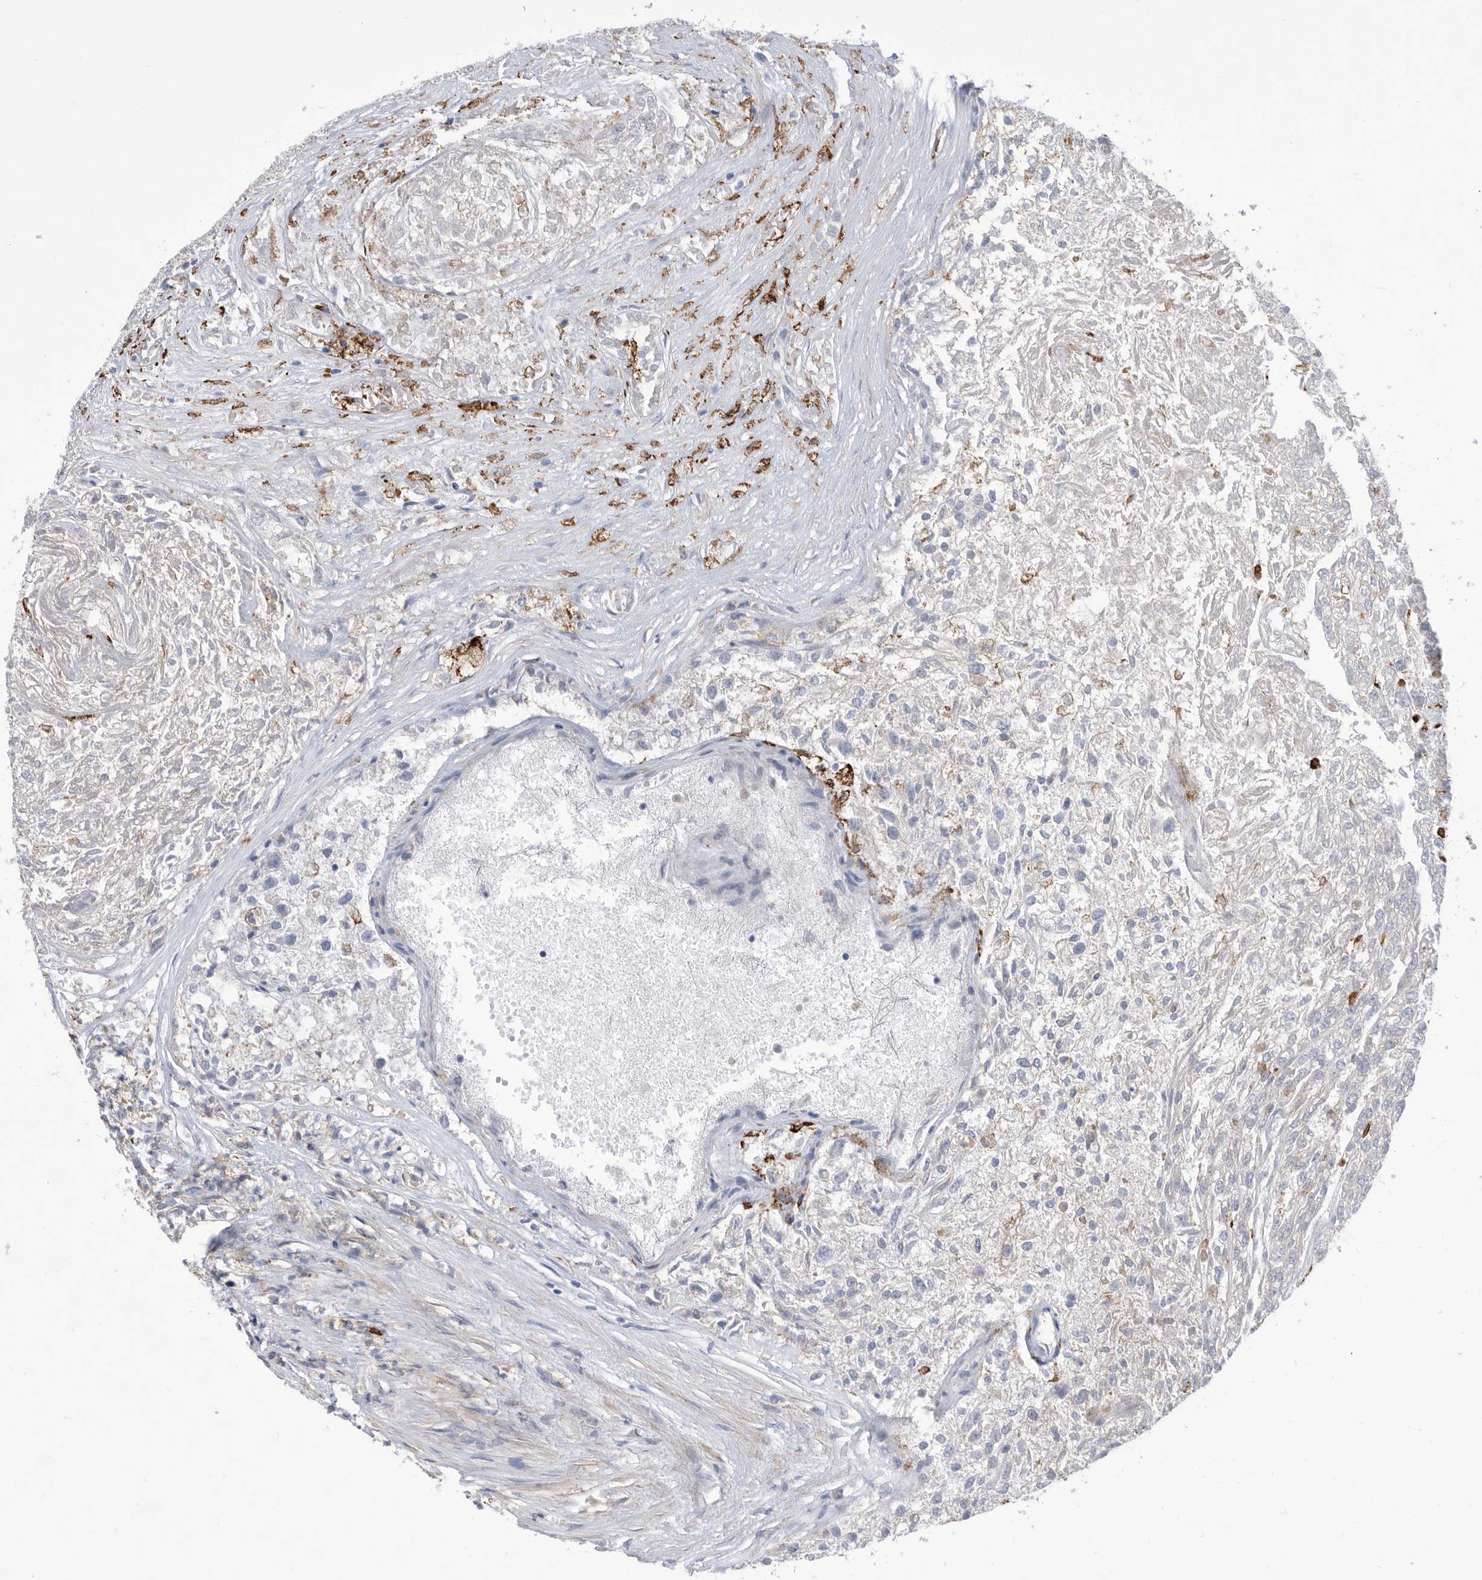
{"staining": {"intensity": "negative", "quantity": "none", "location": "none"}, "tissue": "renal cancer", "cell_type": "Tumor cells", "image_type": "cancer", "snomed": [{"axis": "morphology", "description": "Adenocarcinoma, NOS"}, {"axis": "topography", "description": "Kidney"}], "caption": "The IHC image has no significant expression in tumor cells of renal cancer tissue.", "gene": "SMG7", "patient": {"sex": "female", "age": 54}}